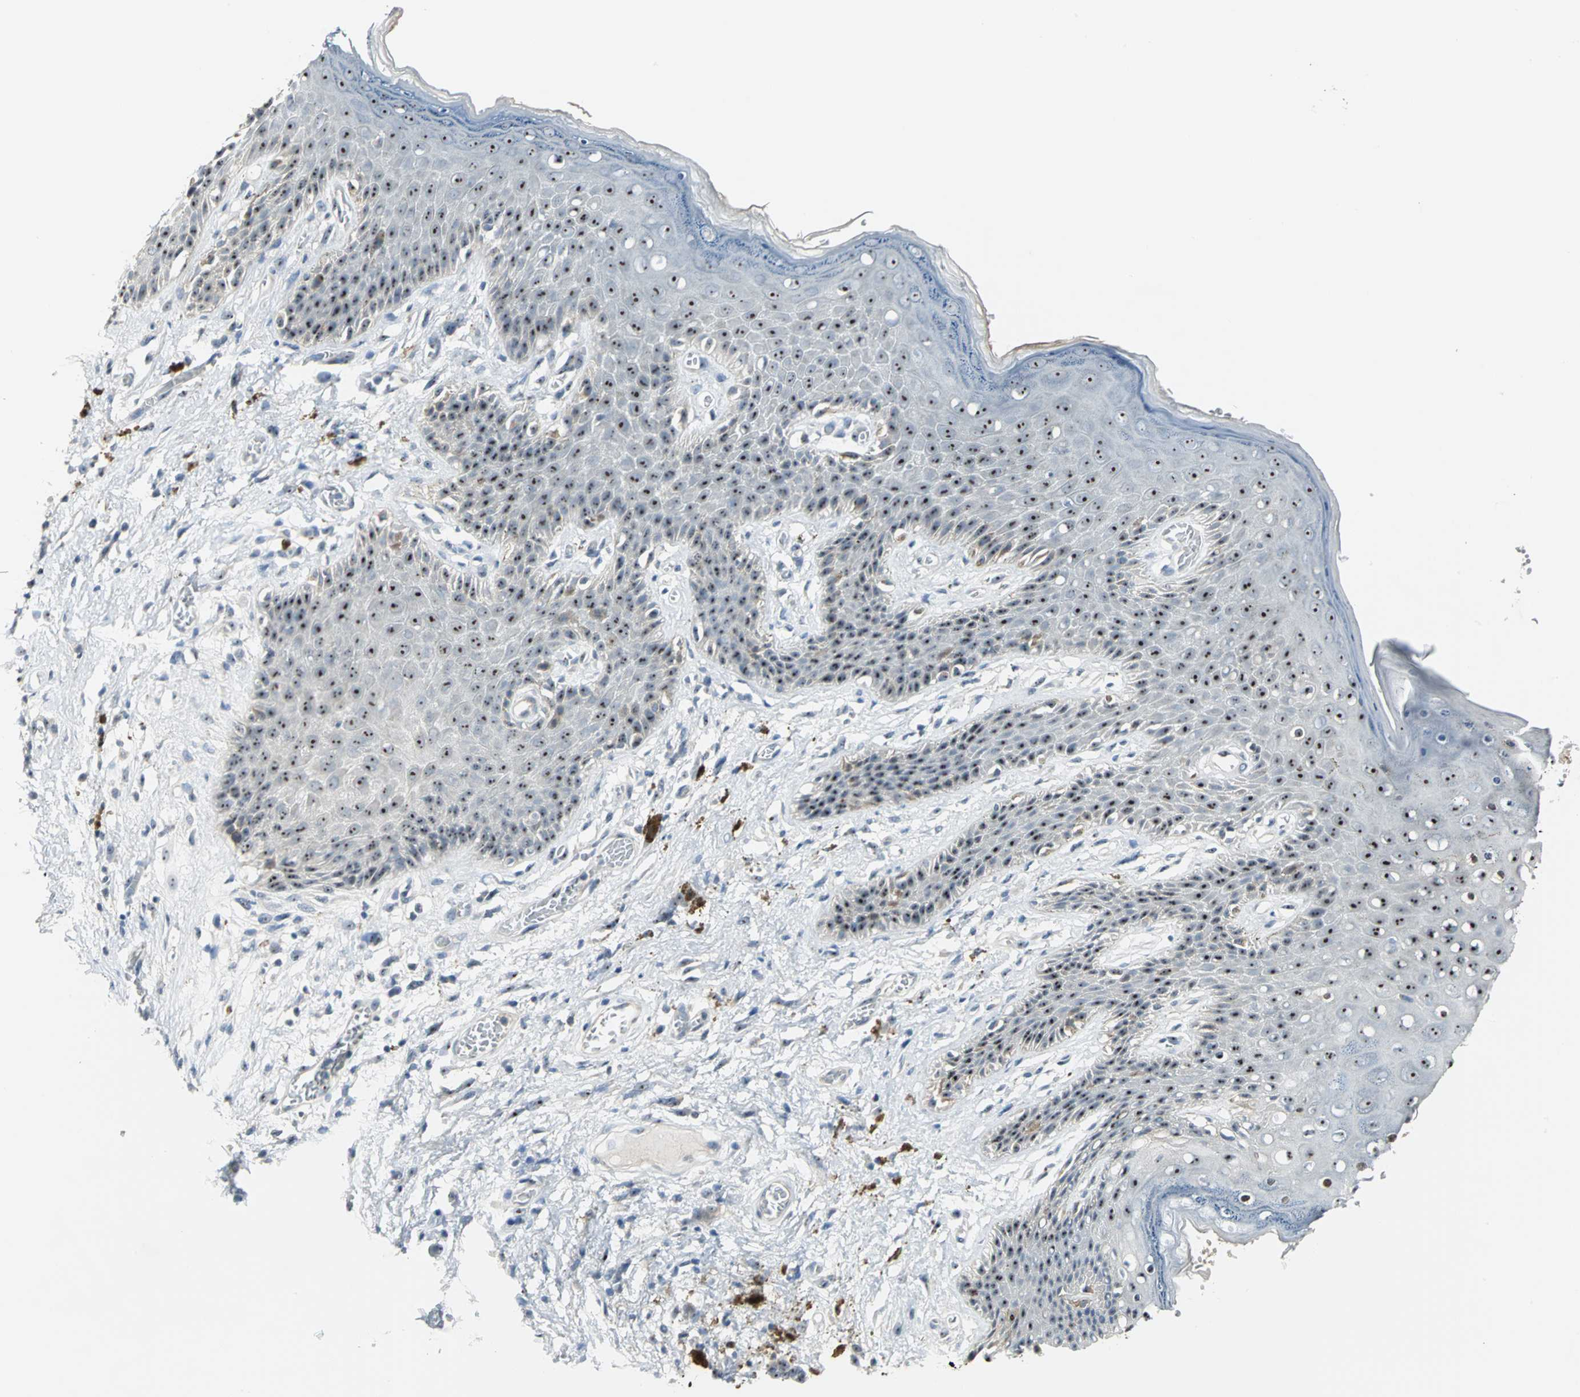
{"staining": {"intensity": "strong", "quantity": ">75%", "location": "nuclear"}, "tissue": "skin", "cell_type": "Epidermal cells", "image_type": "normal", "snomed": [{"axis": "morphology", "description": "Normal tissue, NOS"}, {"axis": "topography", "description": "Anal"}], "caption": "Skin was stained to show a protein in brown. There is high levels of strong nuclear staining in approximately >75% of epidermal cells. (DAB IHC with brightfield microscopy, high magnification).", "gene": "MYBBP1A", "patient": {"sex": "female", "age": 46}}